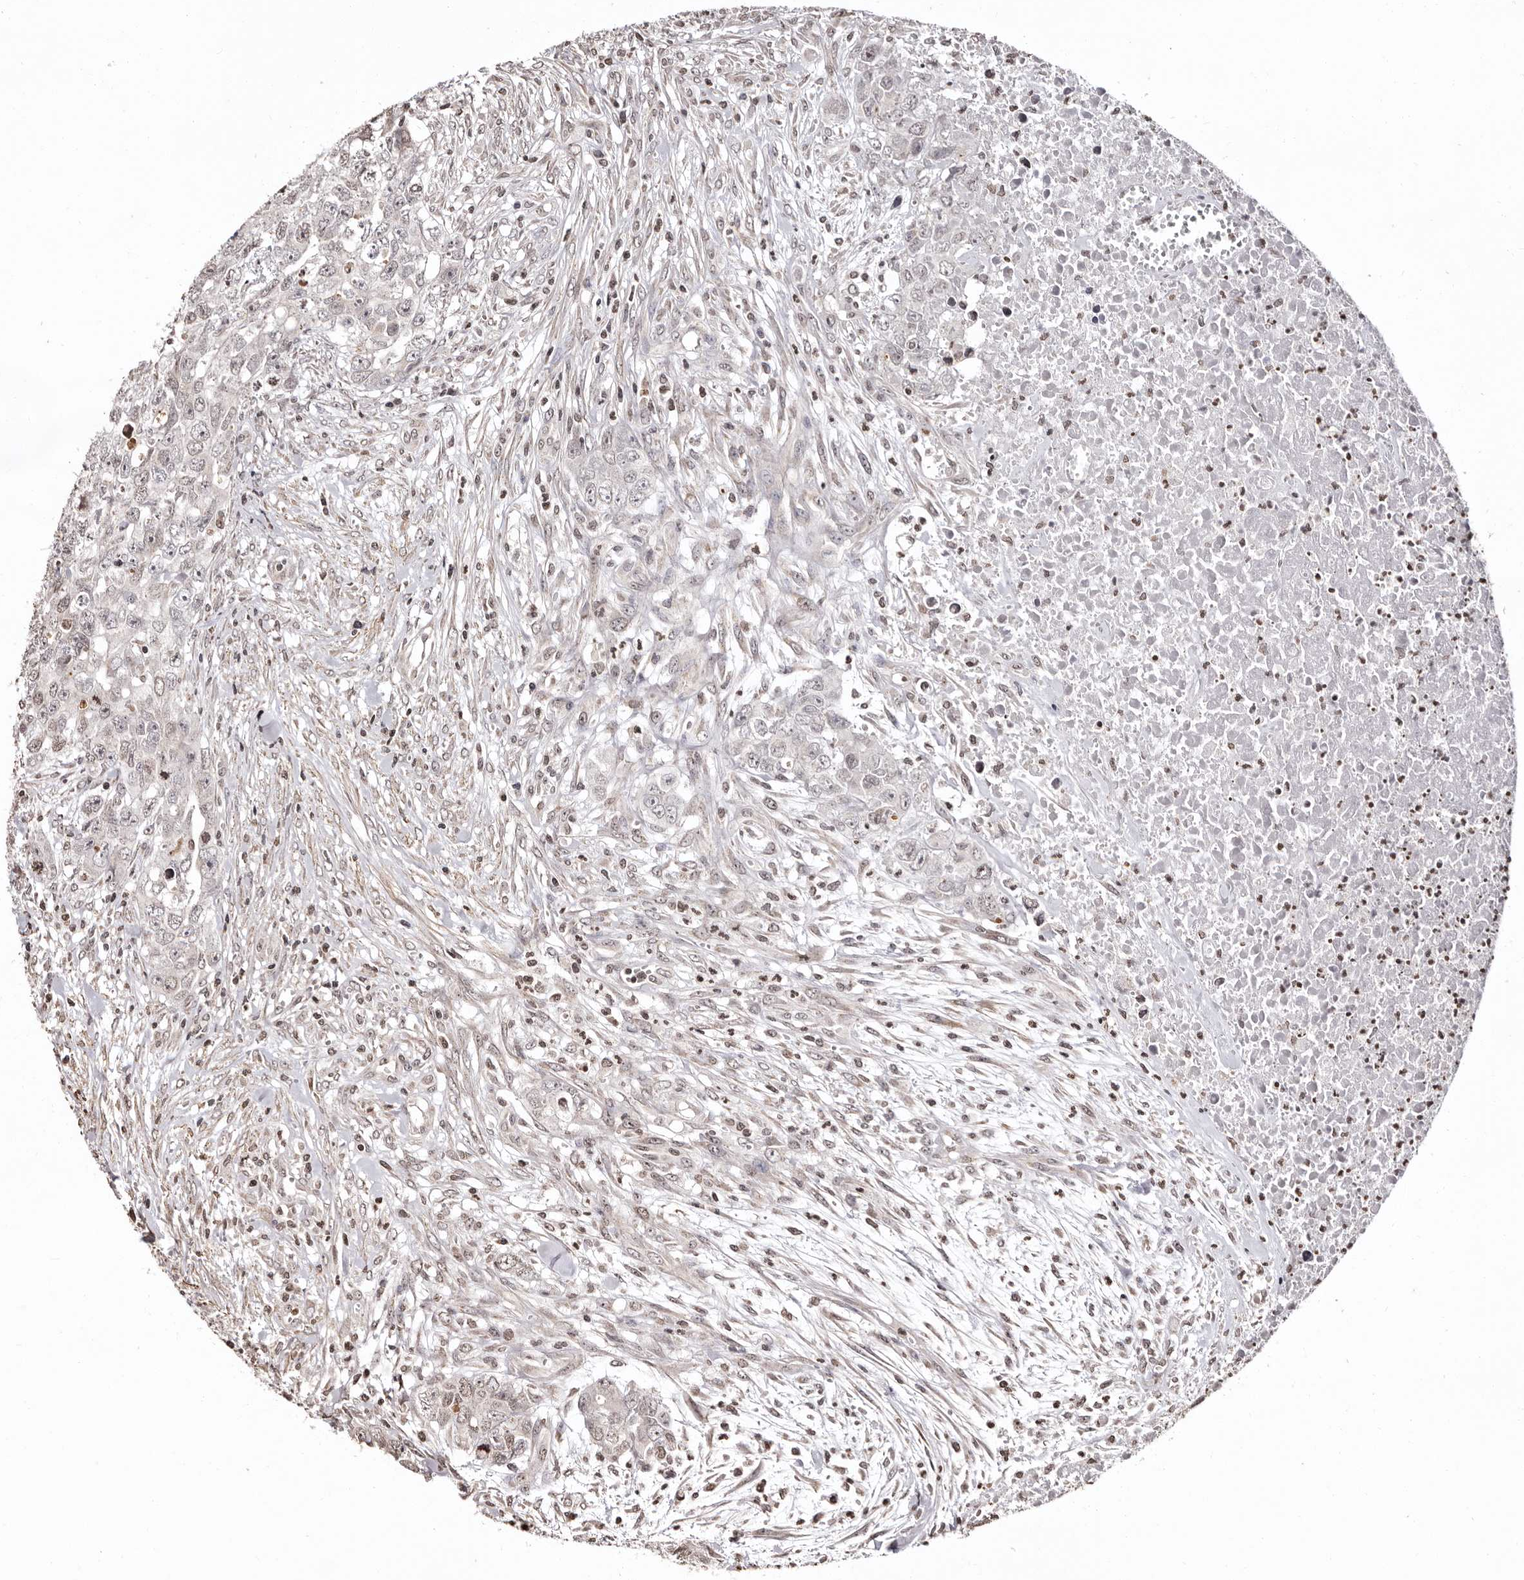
{"staining": {"intensity": "negative", "quantity": "none", "location": "none"}, "tissue": "testis cancer", "cell_type": "Tumor cells", "image_type": "cancer", "snomed": [{"axis": "morphology", "description": "Carcinoma, Embryonal, NOS"}, {"axis": "topography", "description": "Testis"}], "caption": "High magnification brightfield microscopy of testis cancer (embryonal carcinoma) stained with DAB (3,3'-diaminobenzidine) (brown) and counterstained with hematoxylin (blue): tumor cells show no significant expression.", "gene": "CCDC190", "patient": {"sex": "male", "age": 28}}